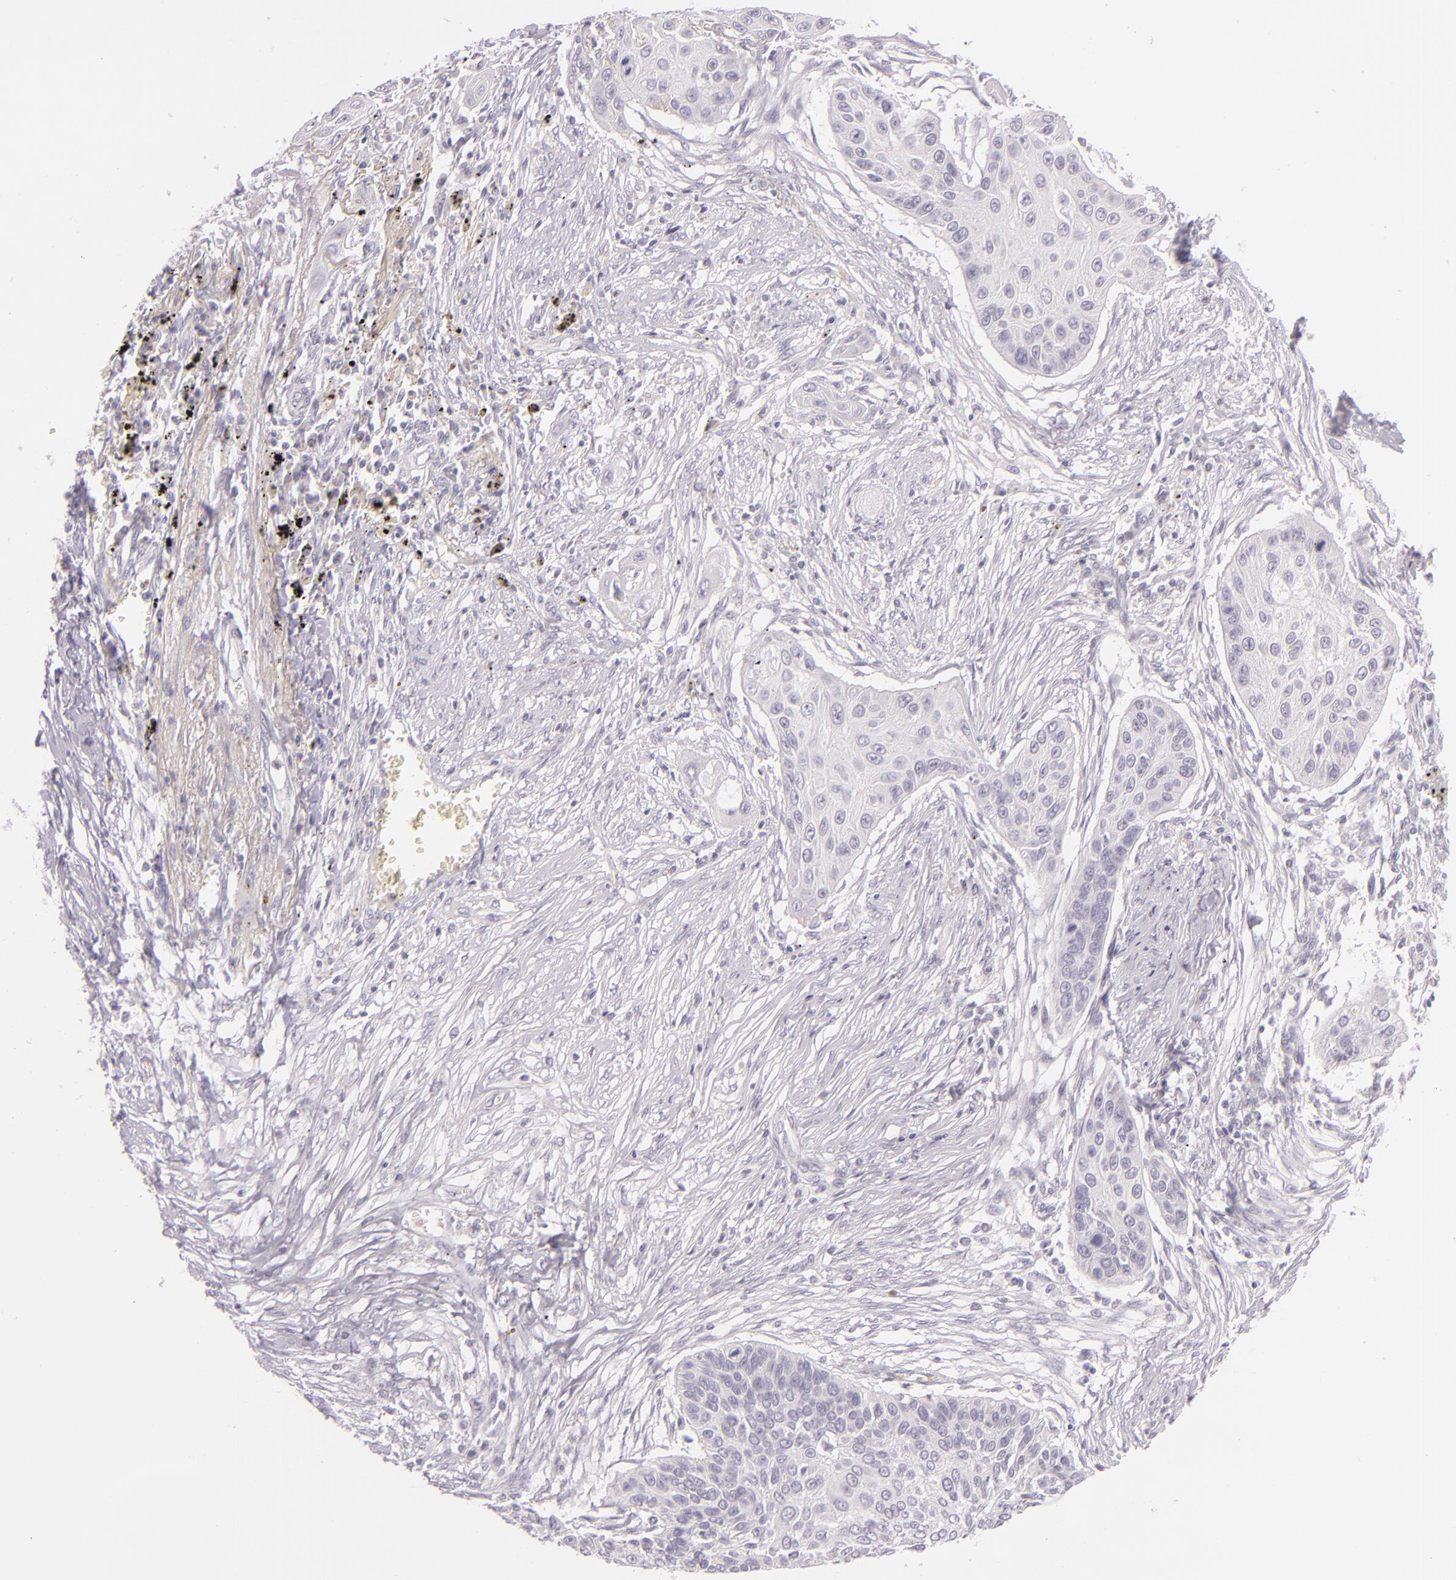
{"staining": {"intensity": "negative", "quantity": "none", "location": "none"}, "tissue": "lung cancer", "cell_type": "Tumor cells", "image_type": "cancer", "snomed": [{"axis": "morphology", "description": "Squamous cell carcinoma, NOS"}, {"axis": "topography", "description": "Lung"}], "caption": "Human squamous cell carcinoma (lung) stained for a protein using immunohistochemistry (IHC) demonstrates no expression in tumor cells.", "gene": "CBS", "patient": {"sex": "male", "age": 71}}